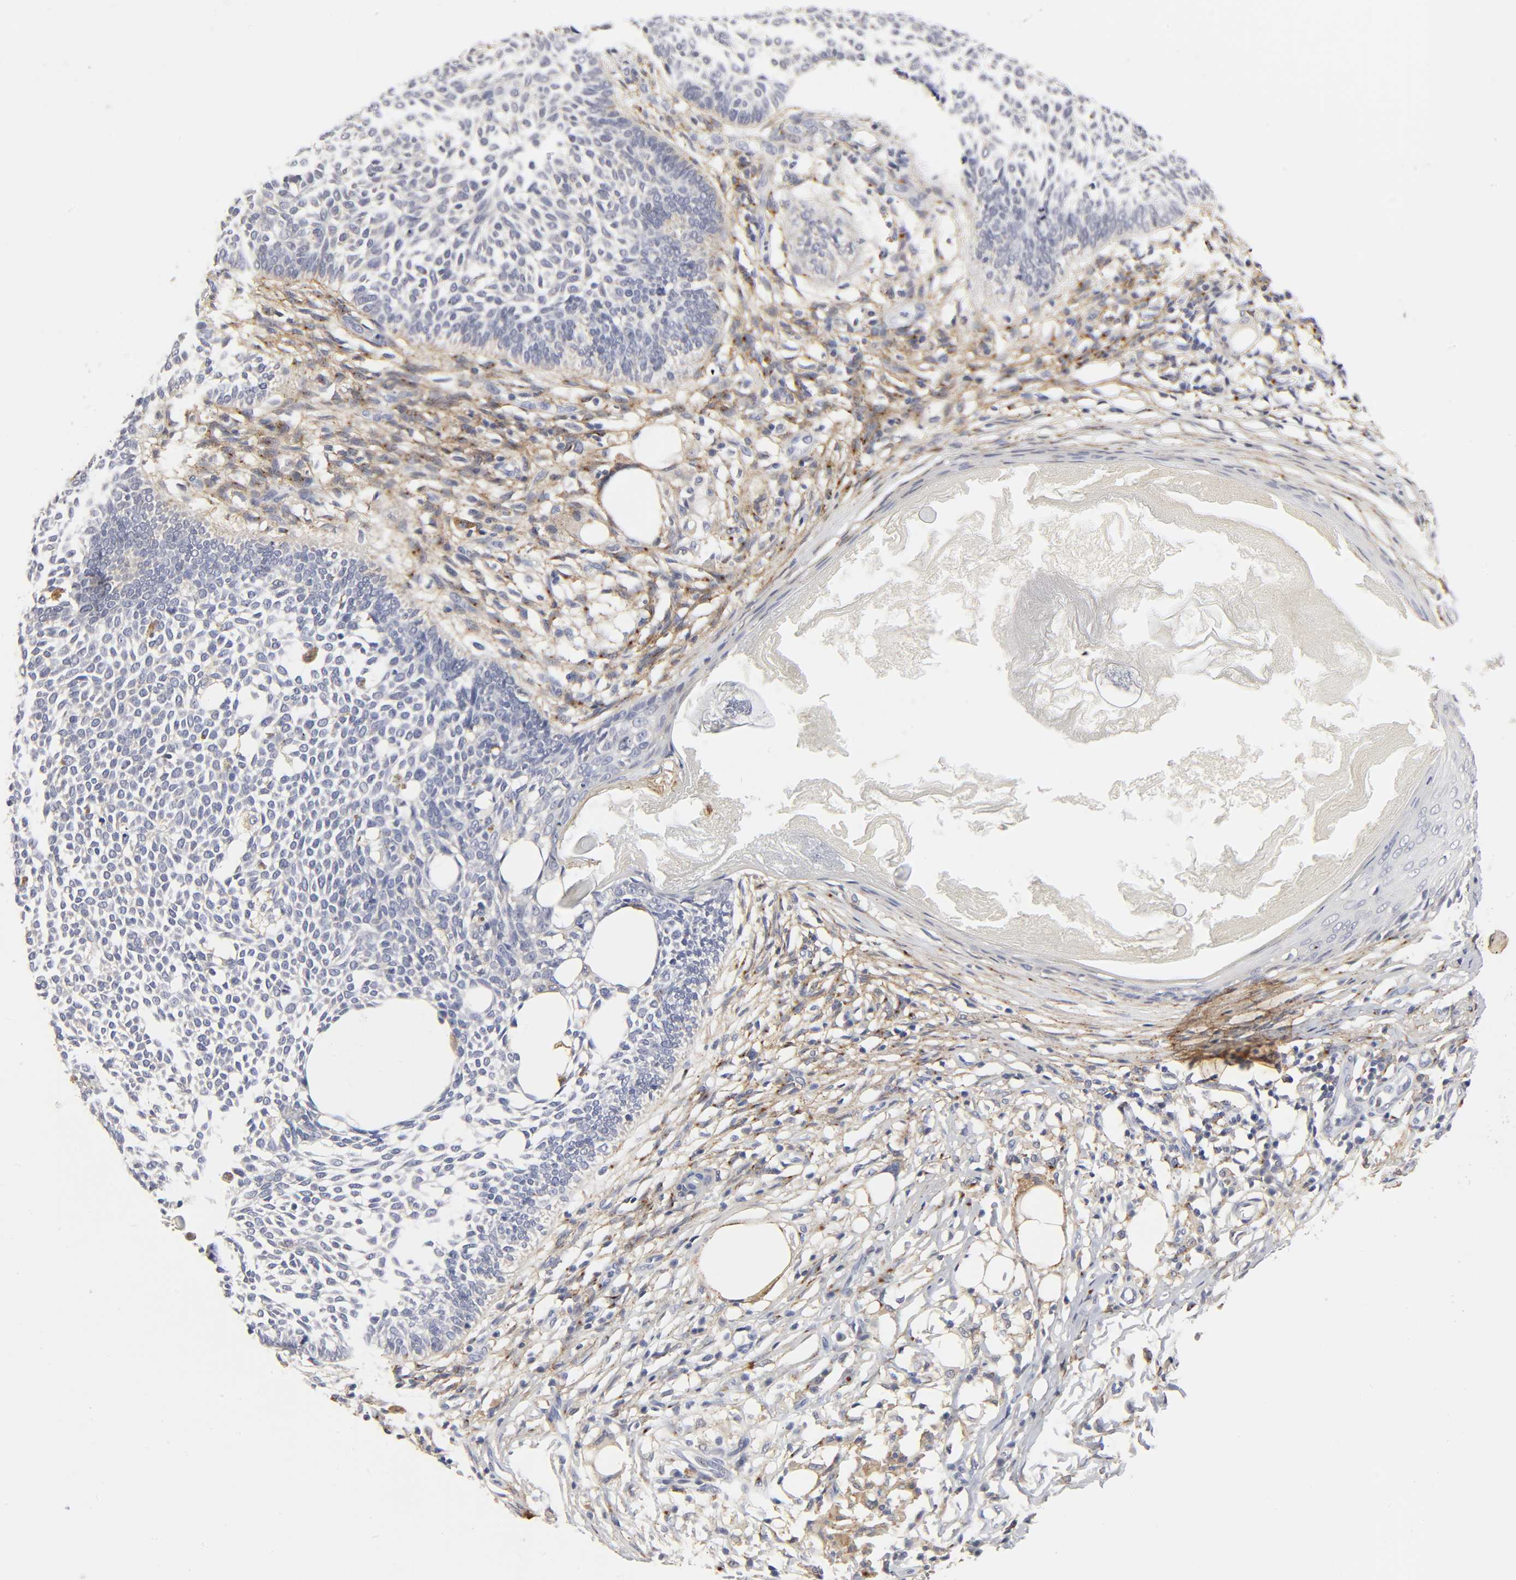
{"staining": {"intensity": "negative", "quantity": "none", "location": "none"}, "tissue": "skin cancer", "cell_type": "Tumor cells", "image_type": "cancer", "snomed": [{"axis": "morphology", "description": "Normal tissue, NOS"}, {"axis": "morphology", "description": "Basal cell carcinoma"}, {"axis": "topography", "description": "Skin"}], "caption": "A high-resolution image shows immunohistochemistry (IHC) staining of skin basal cell carcinoma, which demonstrates no significant expression in tumor cells.", "gene": "LRP1", "patient": {"sex": "male", "age": 87}}